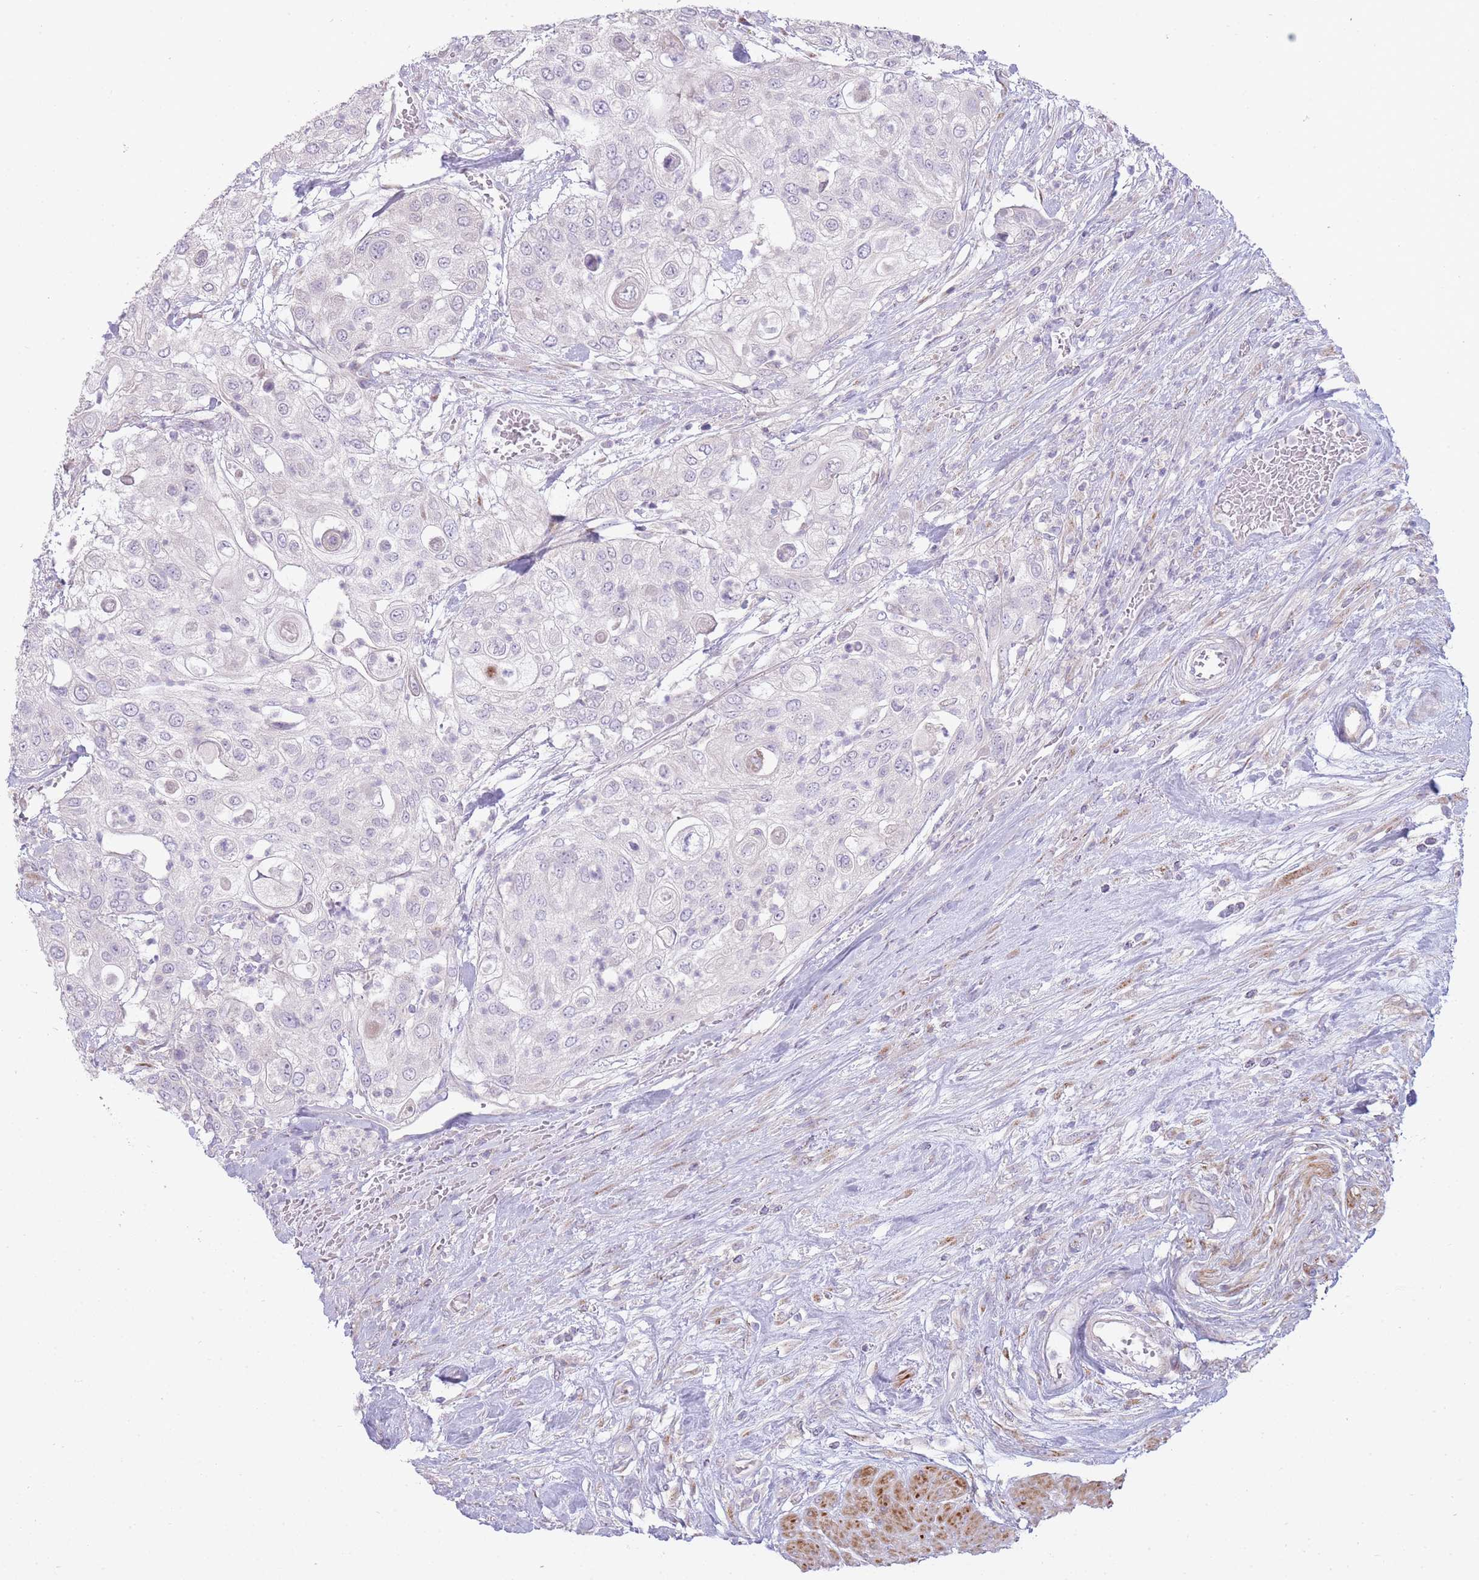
{"staining": {"intensity": "negative", "quantity": "none", "location": "none"}, "tissue": "urothelial cancer", "cell_type": "Tumor cells", "image_type": "cancer", "snomed": [{"axis": "morphology", "description": "Urothelial carcinoma, High grade"}, {"axis": "topography", "description": "Urinary bladder"}], "caption": "Immunohistochemical staining of urothelial cancer shows no significant expression in tumor cells.", "gene": "PPP3R2", "patient": {"sex": "female", "age": 79}}